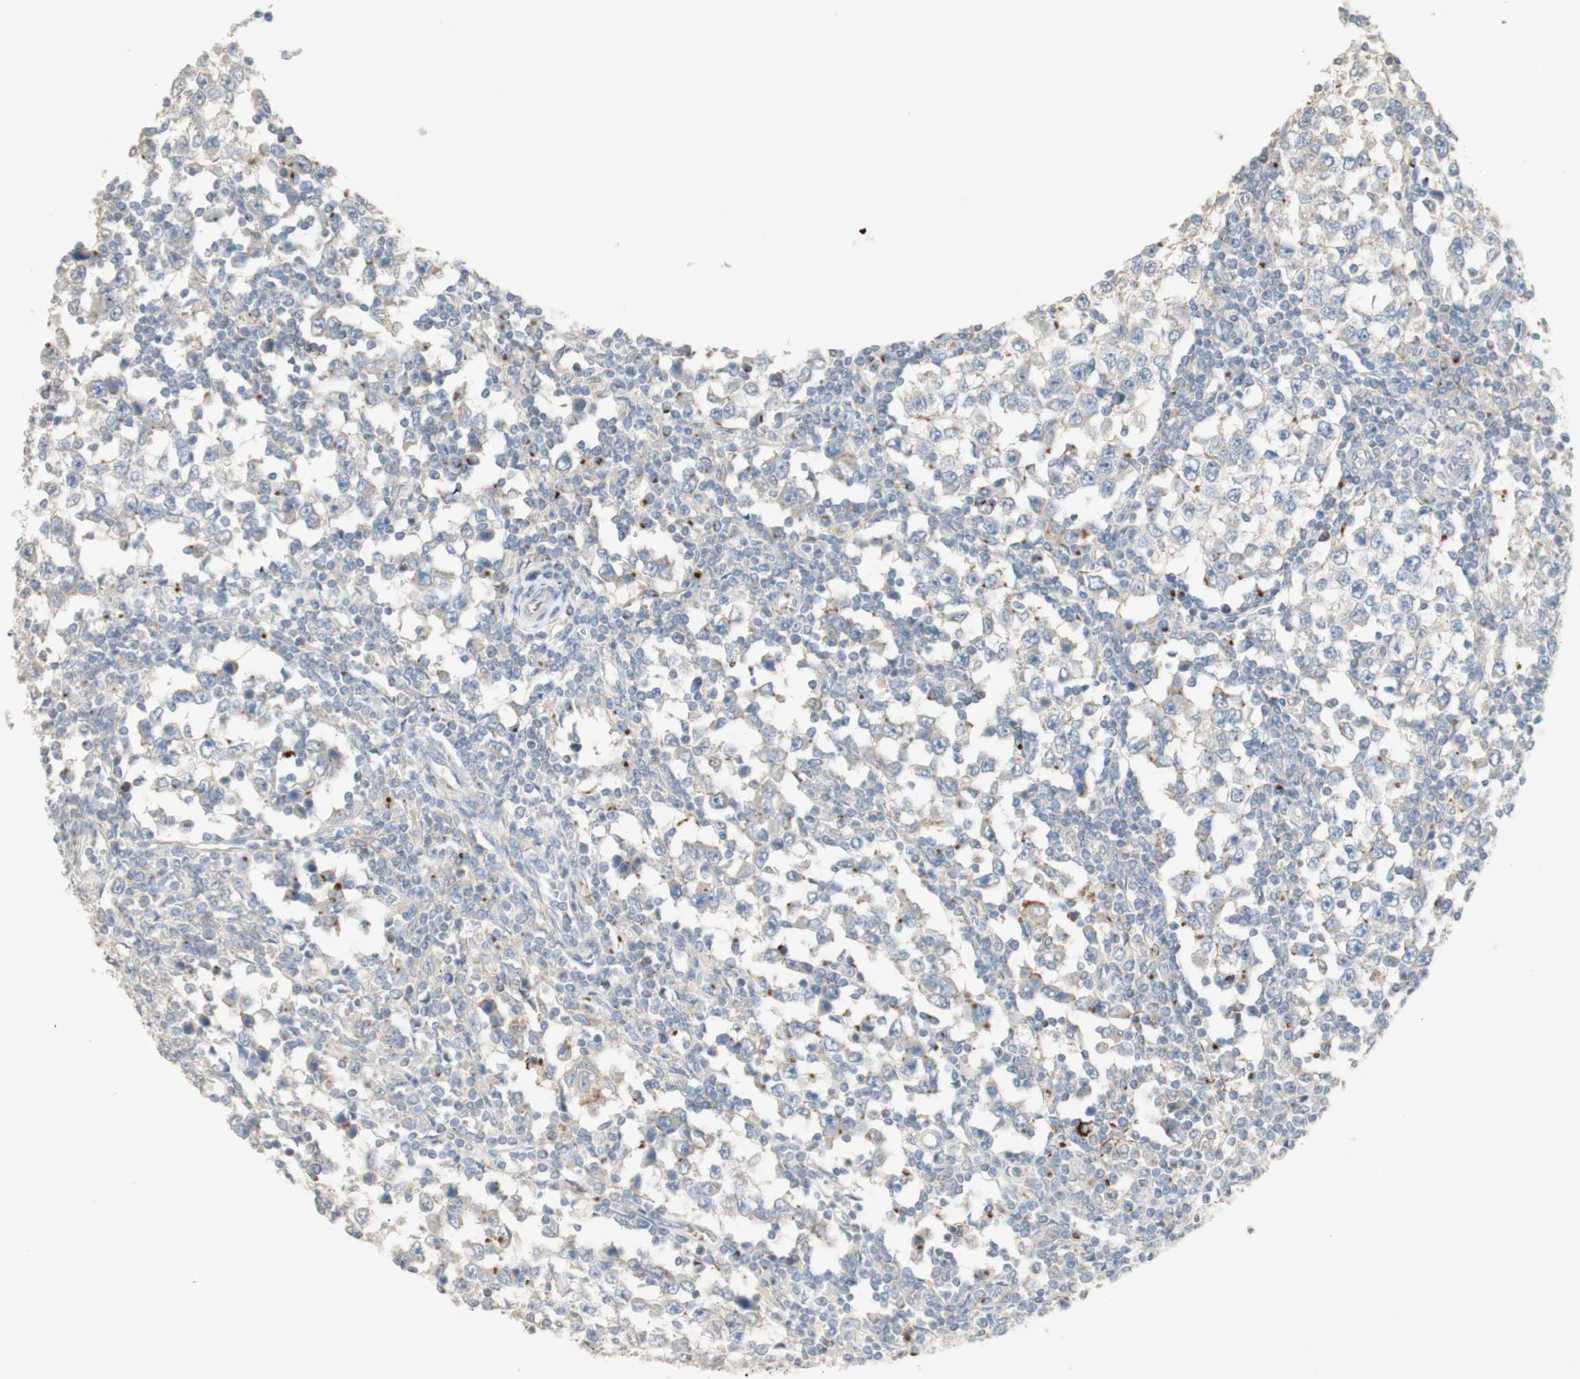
{"staining": {"intensity": "negative", "quantity": "none", "location": "none"}, "tissue": "testis cancer", "cell_type": "Tumor cells", "image_type": "cancer", "snomed": [{"axis": "morphology", "description": "Seminoma, NOS"}, {"axis": "topography", "description": "Testis"}], "caption": "This is an immunohistochemistry (IHC) photomicrograph of seminoma (testis). There is no staining in tumor cells.", "gene": "MANEA", "patient": {"sex": "male", "age": 65}}